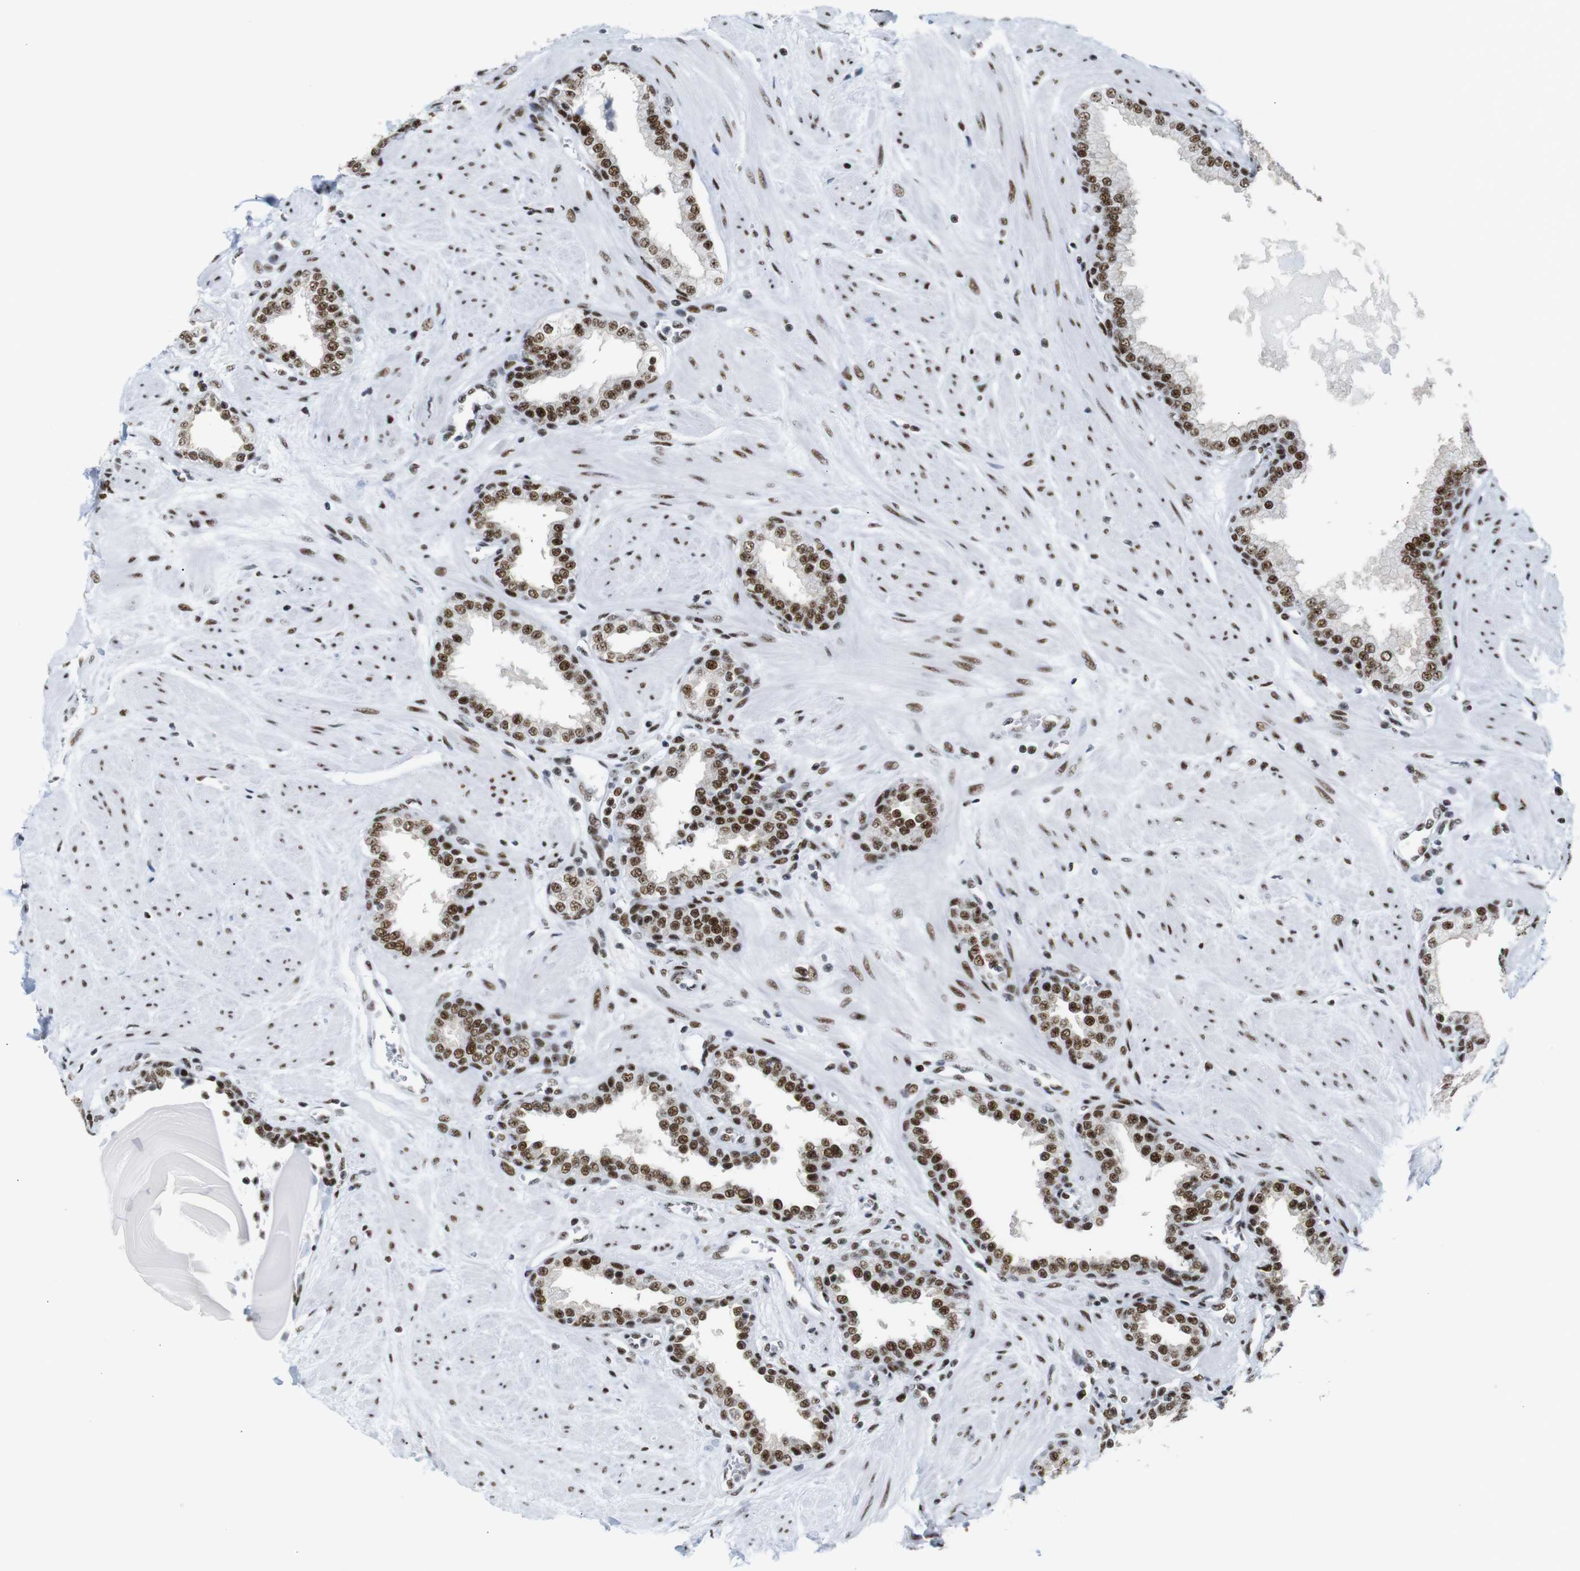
{"staining": {"intensity": "strong", "quantity": ">75%", "location": "nuclear"}, "tissue": "prostate", "cell_type": "Glandular cells", "image_type": "normal", "snomed": [{"axis": "morphology", "description": "Normal tissue, NOS"}, {"axis": "topography", "description": "Prostate"}], "caption": "Human prostate stained with a brown dye reveals strong nuclear positive expression in about >75% of glandular cells.", "gene": "TRA2B", "patient": {"sex": "male", "age": 51}}